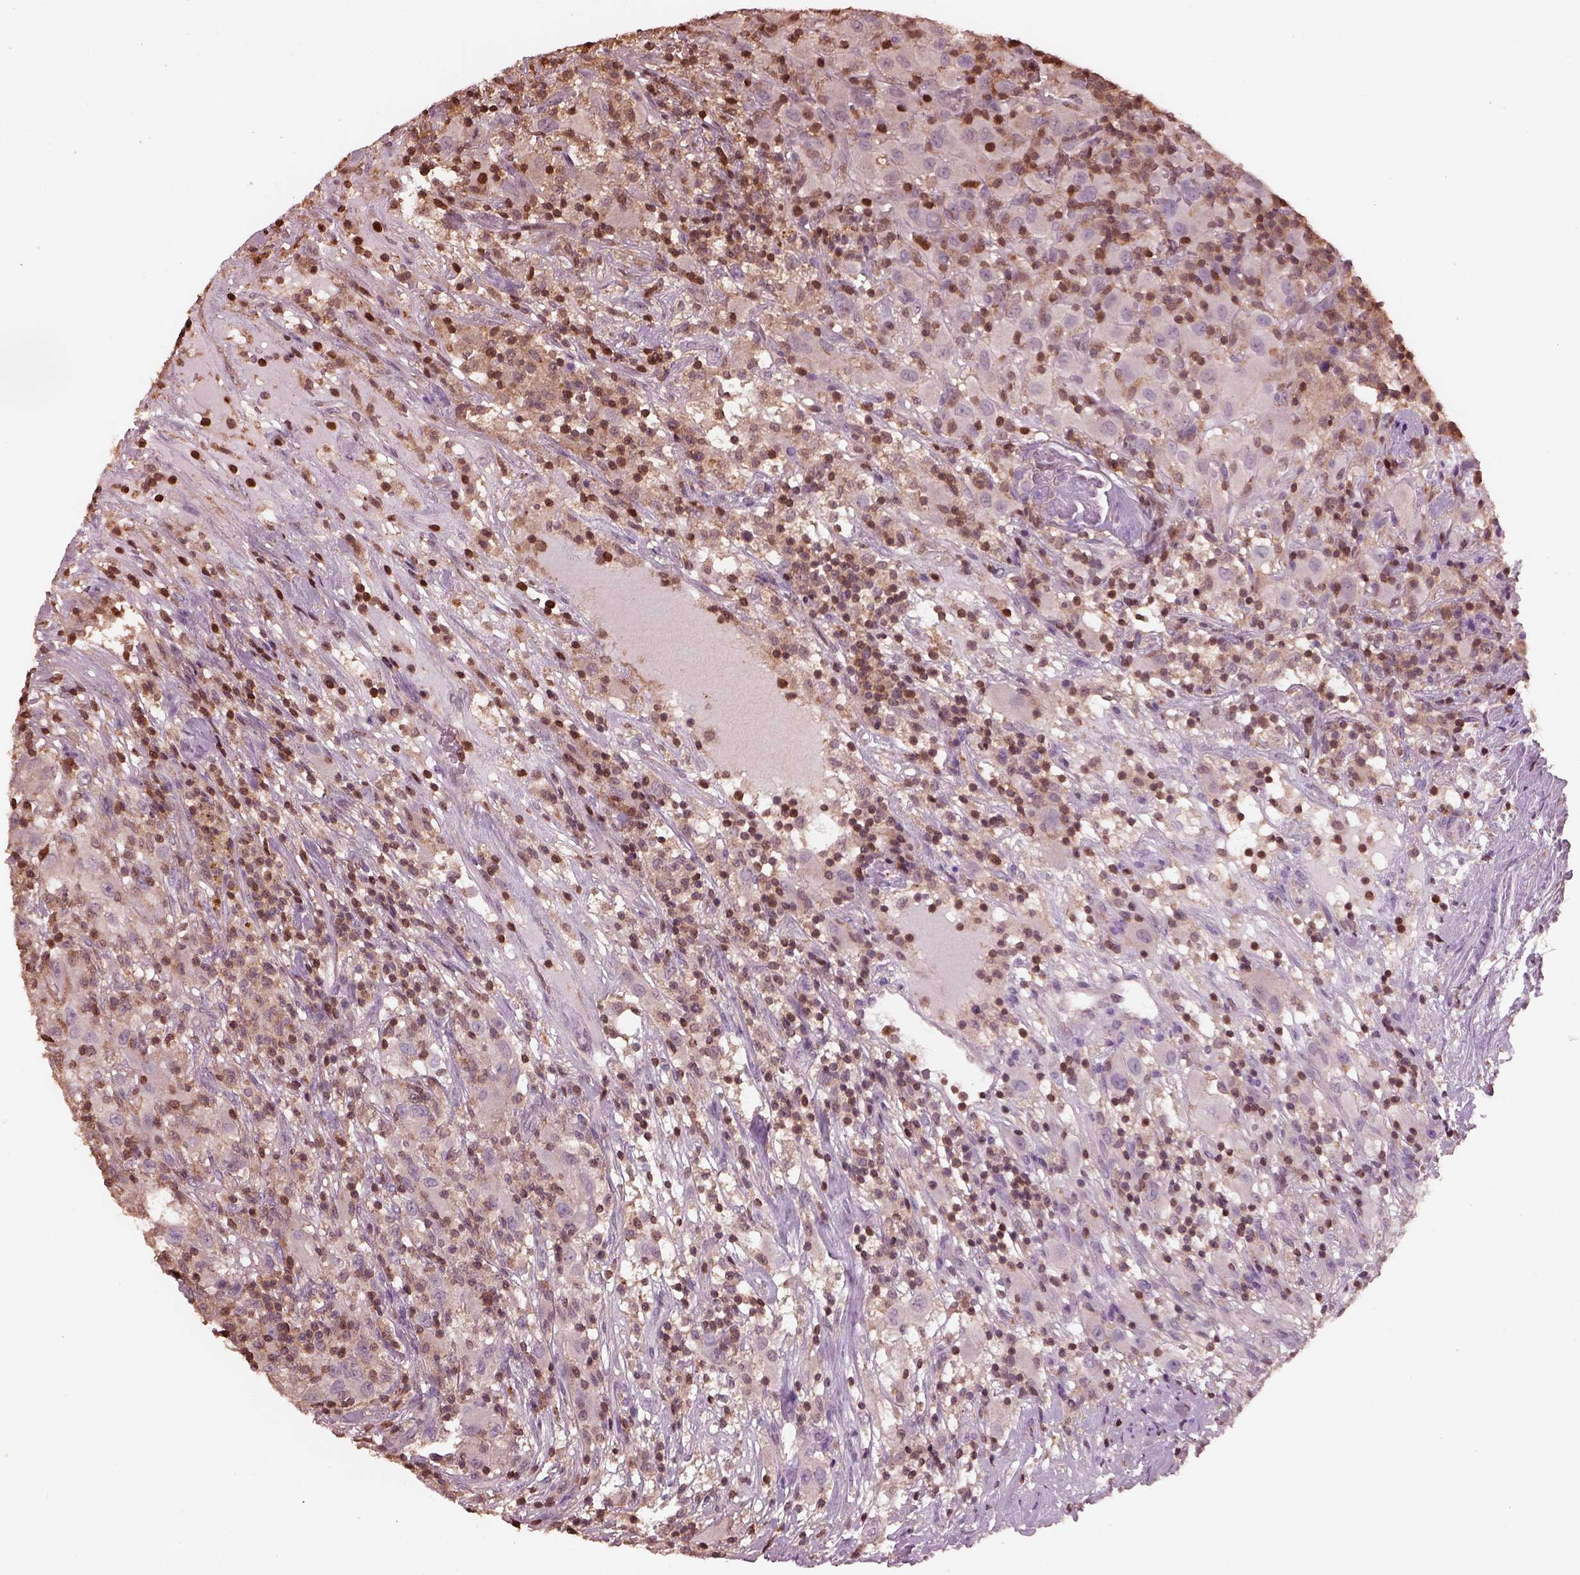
{"staining": {"intensity": "weak", "quantity": "25%-75%", "location": "cytoplasmic/membranous"}, "tissue": "renal cancer", "cell_type": "Tumor cells", "image_type": "cancer", "snomed": [{"axis": "morphology", "description": "Adenocarcinoma, NOS"}, {"axis": "topography", "description": "Kidney"}], "caption": "A brown stain labels weak cytoplasmic/membranous expression of a protein in renal cancer (adenocarcinoma) tumor cells. (DAB IHC with brightfield microscopy, high magnification).", "gene": "IL31RA", "patient": {"sex": "female", "age": 67}}